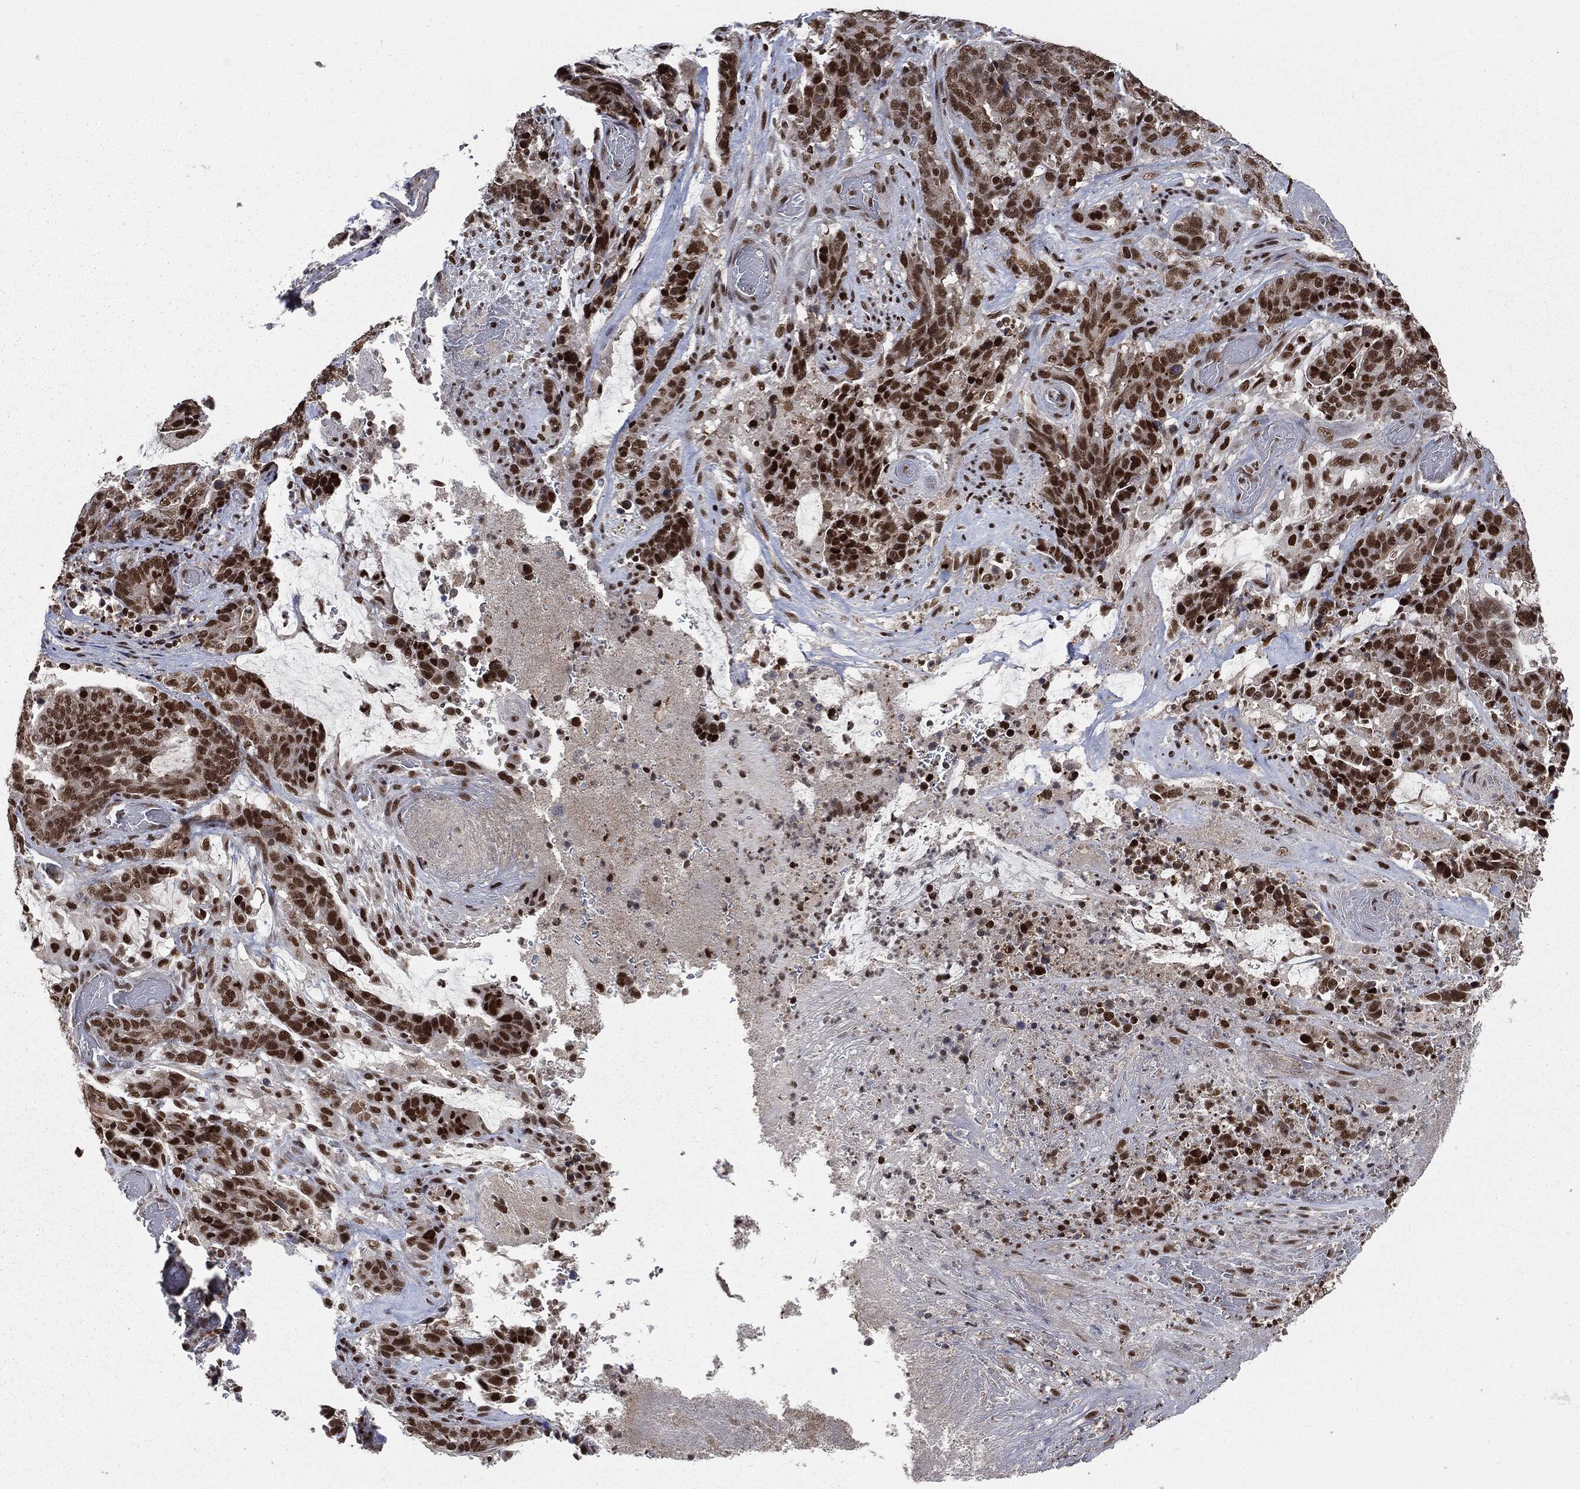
{"staining": {"intensity": "strong", "quantity": ">75%", "location": "nuclear"}, "tissue": "stomach cancer", "cell_type": "Tumor cells", "image_type": "cancer", "snomed": [{"axis": "morphology", "description": "Normal tissue, NOS"}, {"axis": "morphology", "description": "Adenocarcinoma, NOS"}, {"axis": "topography", "description": "Stomach"}], "caption": "Adenocarcinoma (stomach) stained with a protein marker displays strong staining in tumor cells.", "gene": "DPH2", "patient": {"sex": "female", "age": 64}}